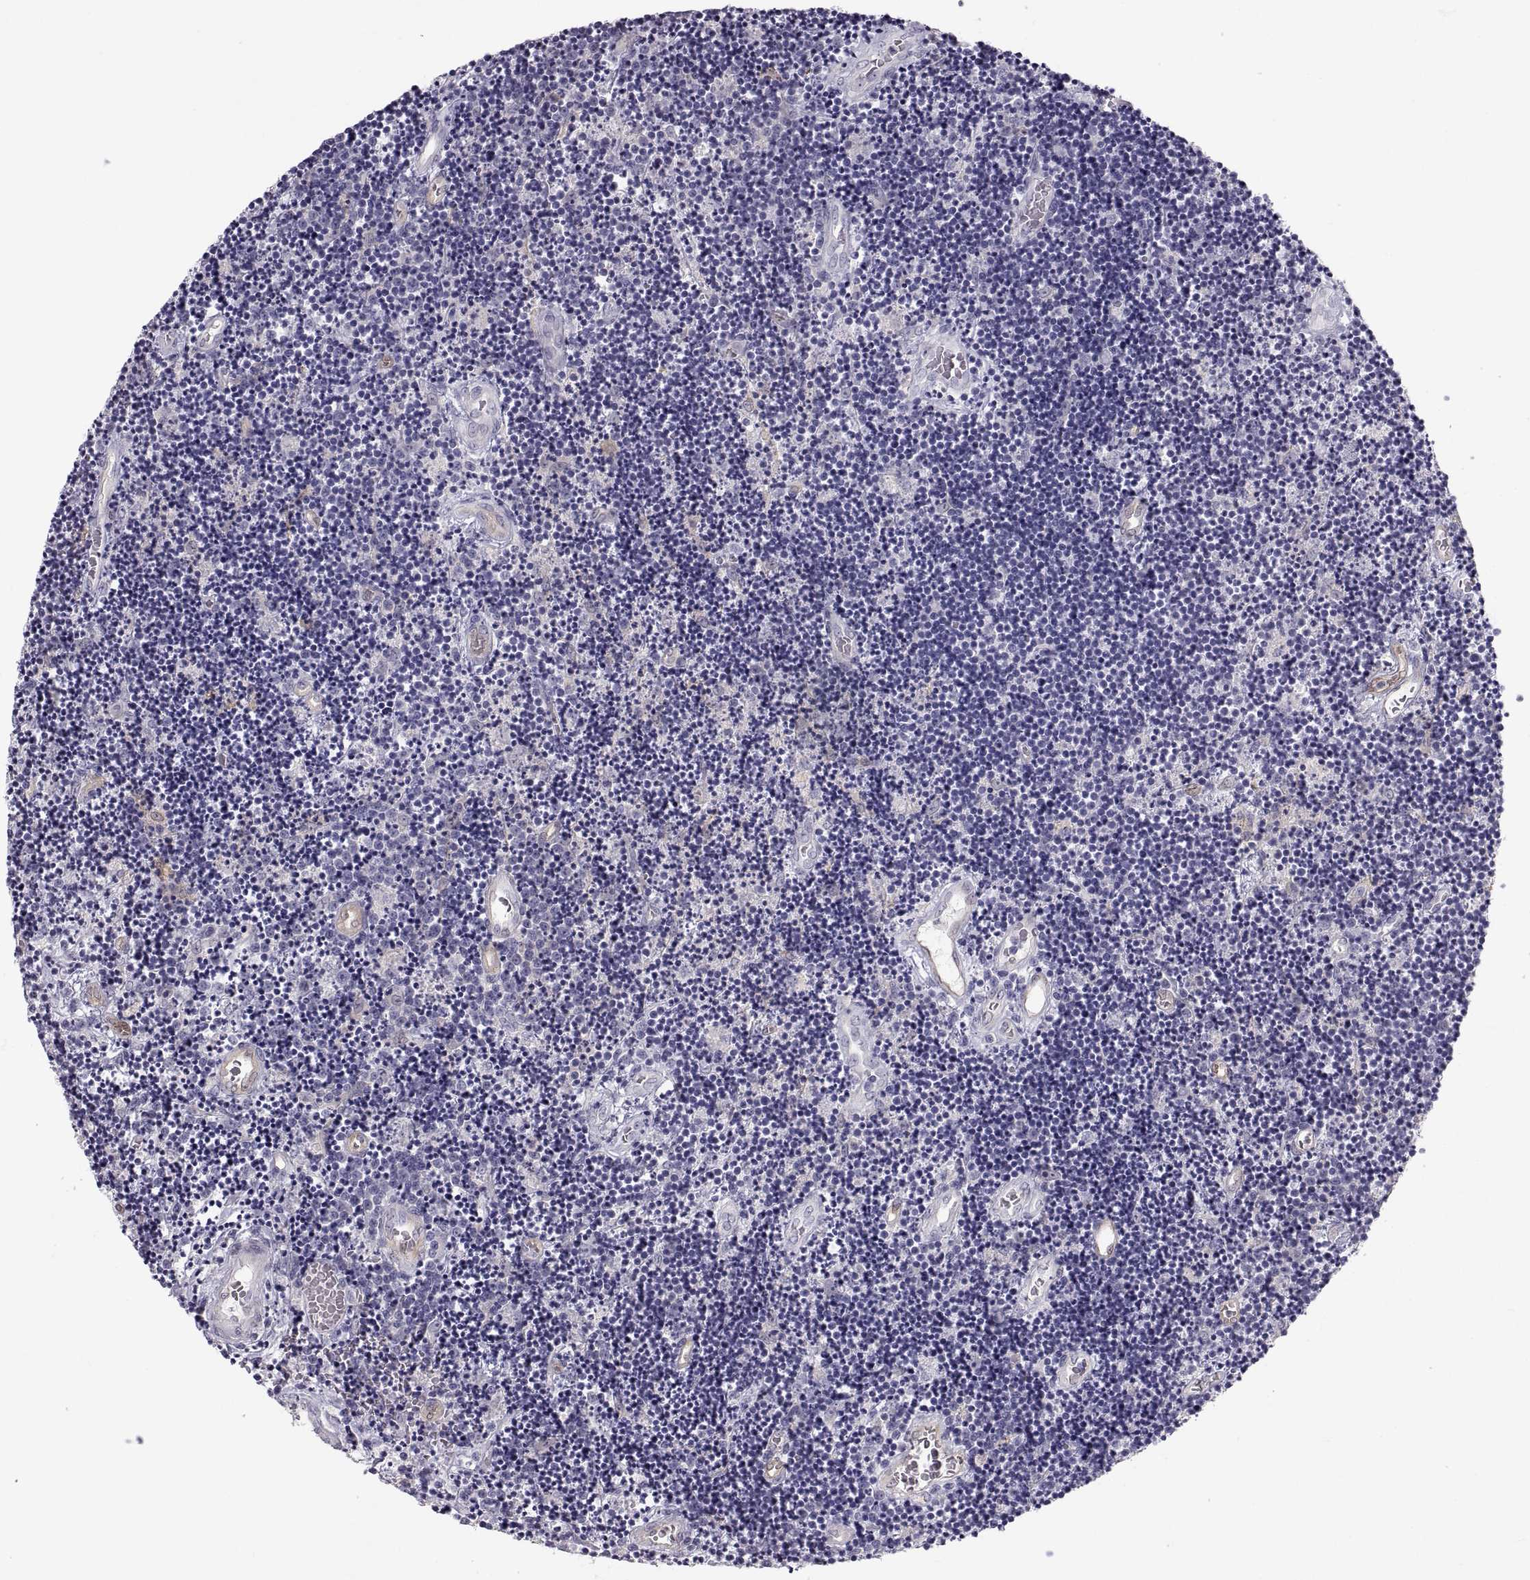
{"staining": {"intensity": "negative", "quantity": "none", "location": "none"}, "tissue": "lymphoma", "cell_type": "Tumor cells", "image_type": "cancer", "snomed": [{"axis": "morphology", "description": "Malignant lymphoma, non-Hodgkin's type, Low grade"}, {"axis": "topography", "description": "Brain"}], "caption": "IHC of lymphoma demonstrates no staining in tumor cells. (DAB (3,3'-diaminobenzidine) immunohistochemistry with hematoxylin counter stain).", "gene": "PGM5", "patient": {"sex": "female", "age": 66}}